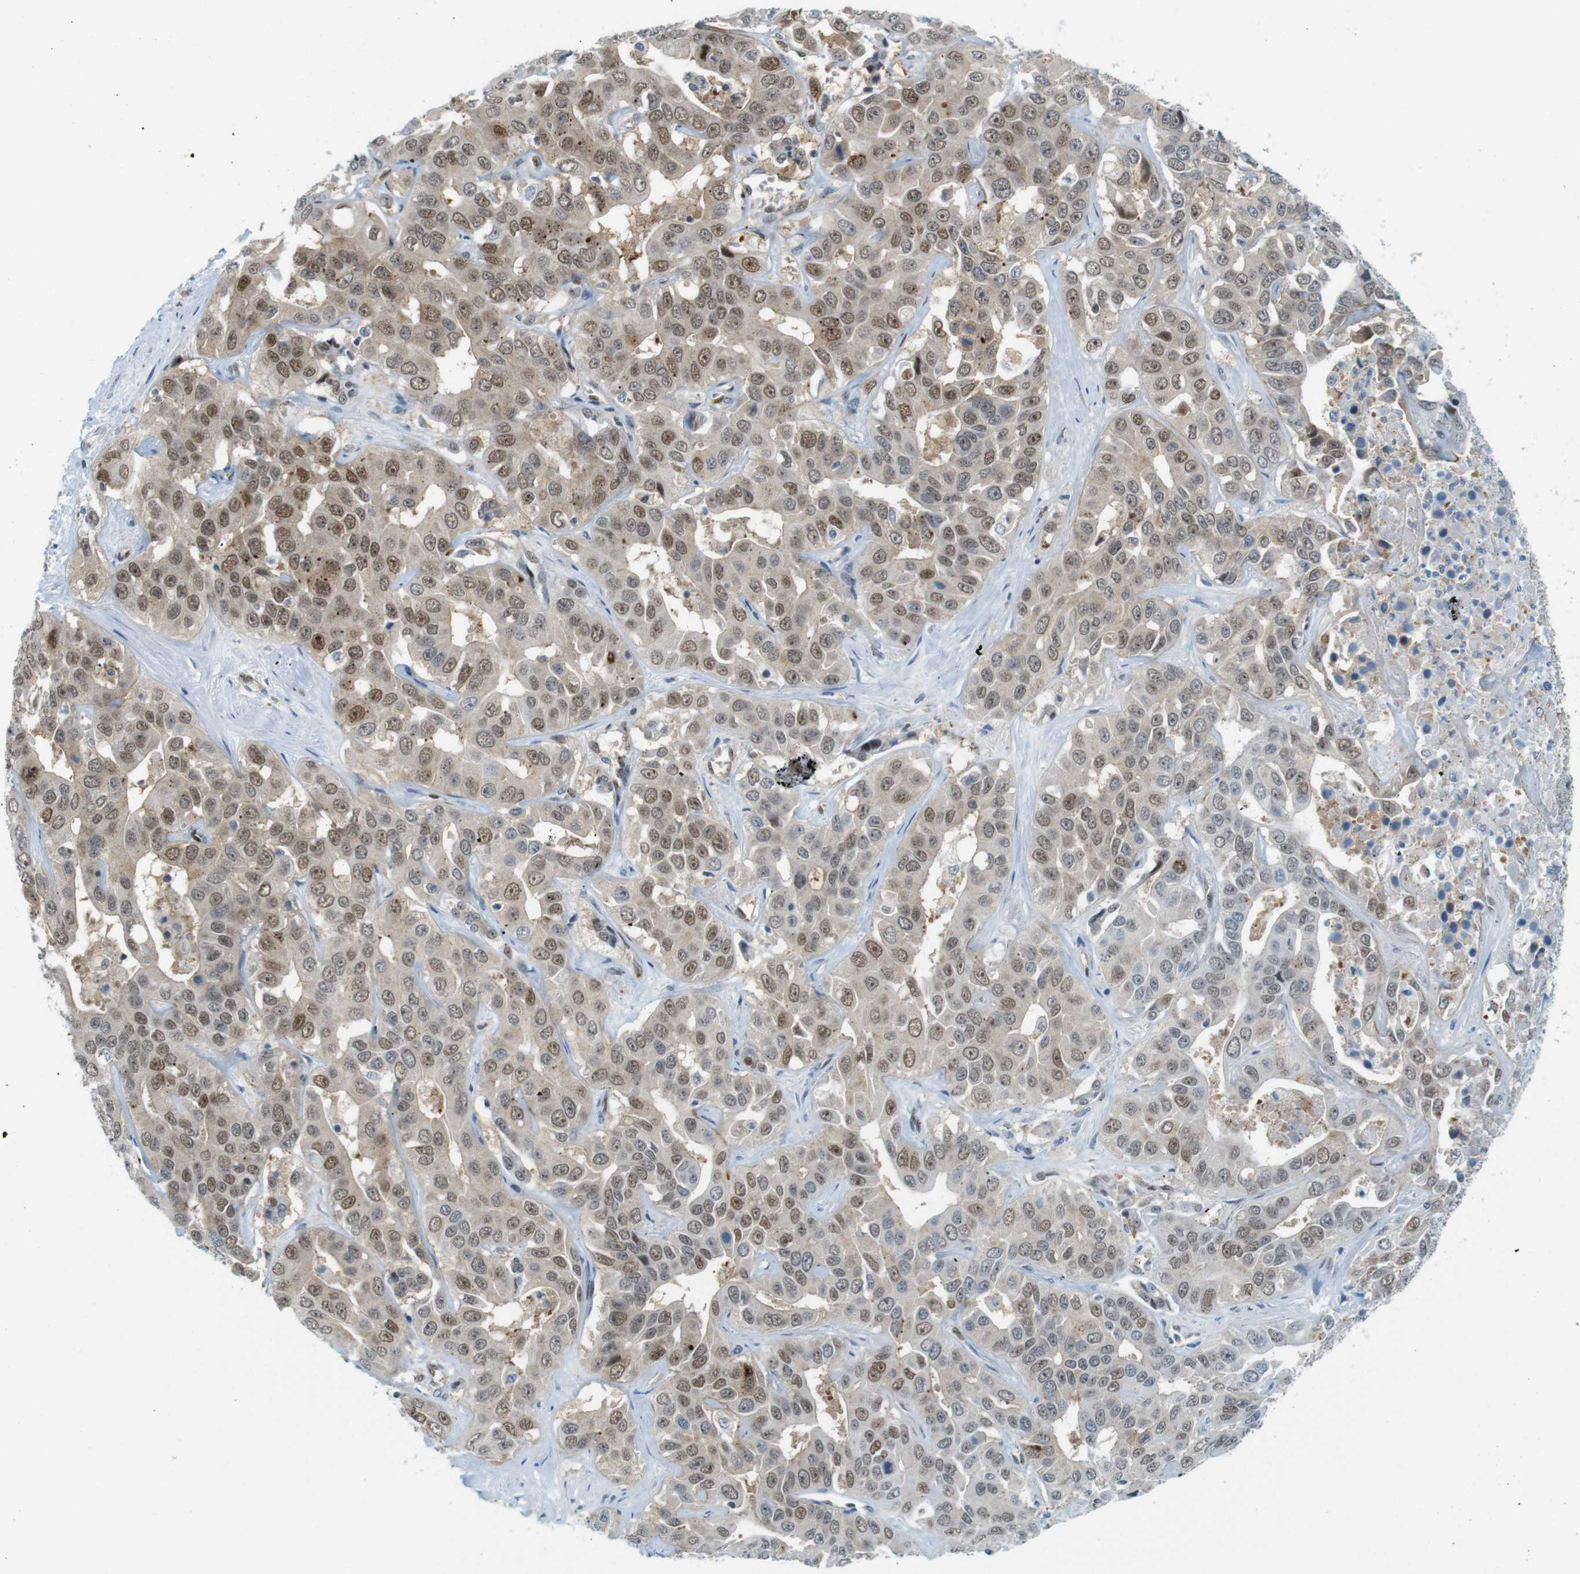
{"staining": {"intensity": "moderate", "quantity": ">75%", "location": "cytoplasmic/membranous,nuclear"}, "tissue": "liver cancer", "cell_type": "Tumor cells", "image_type": "cancer", "snomed": [{"axis": "morphology", "description": "Cholangiocarcinoma"}, {"axis": "topography", "description": "Liver"}], "caption": "The histopathology image demonstrates a brown stain indicating the presence of a protein in the cytoplasmic/membranous and nuclear of tumor cells in liver cholangiocarcinoma. (IHC, brightfield microscopy, high magnification).", "gene": "UBB", "patient": {"sex": "female", "age": 52}}